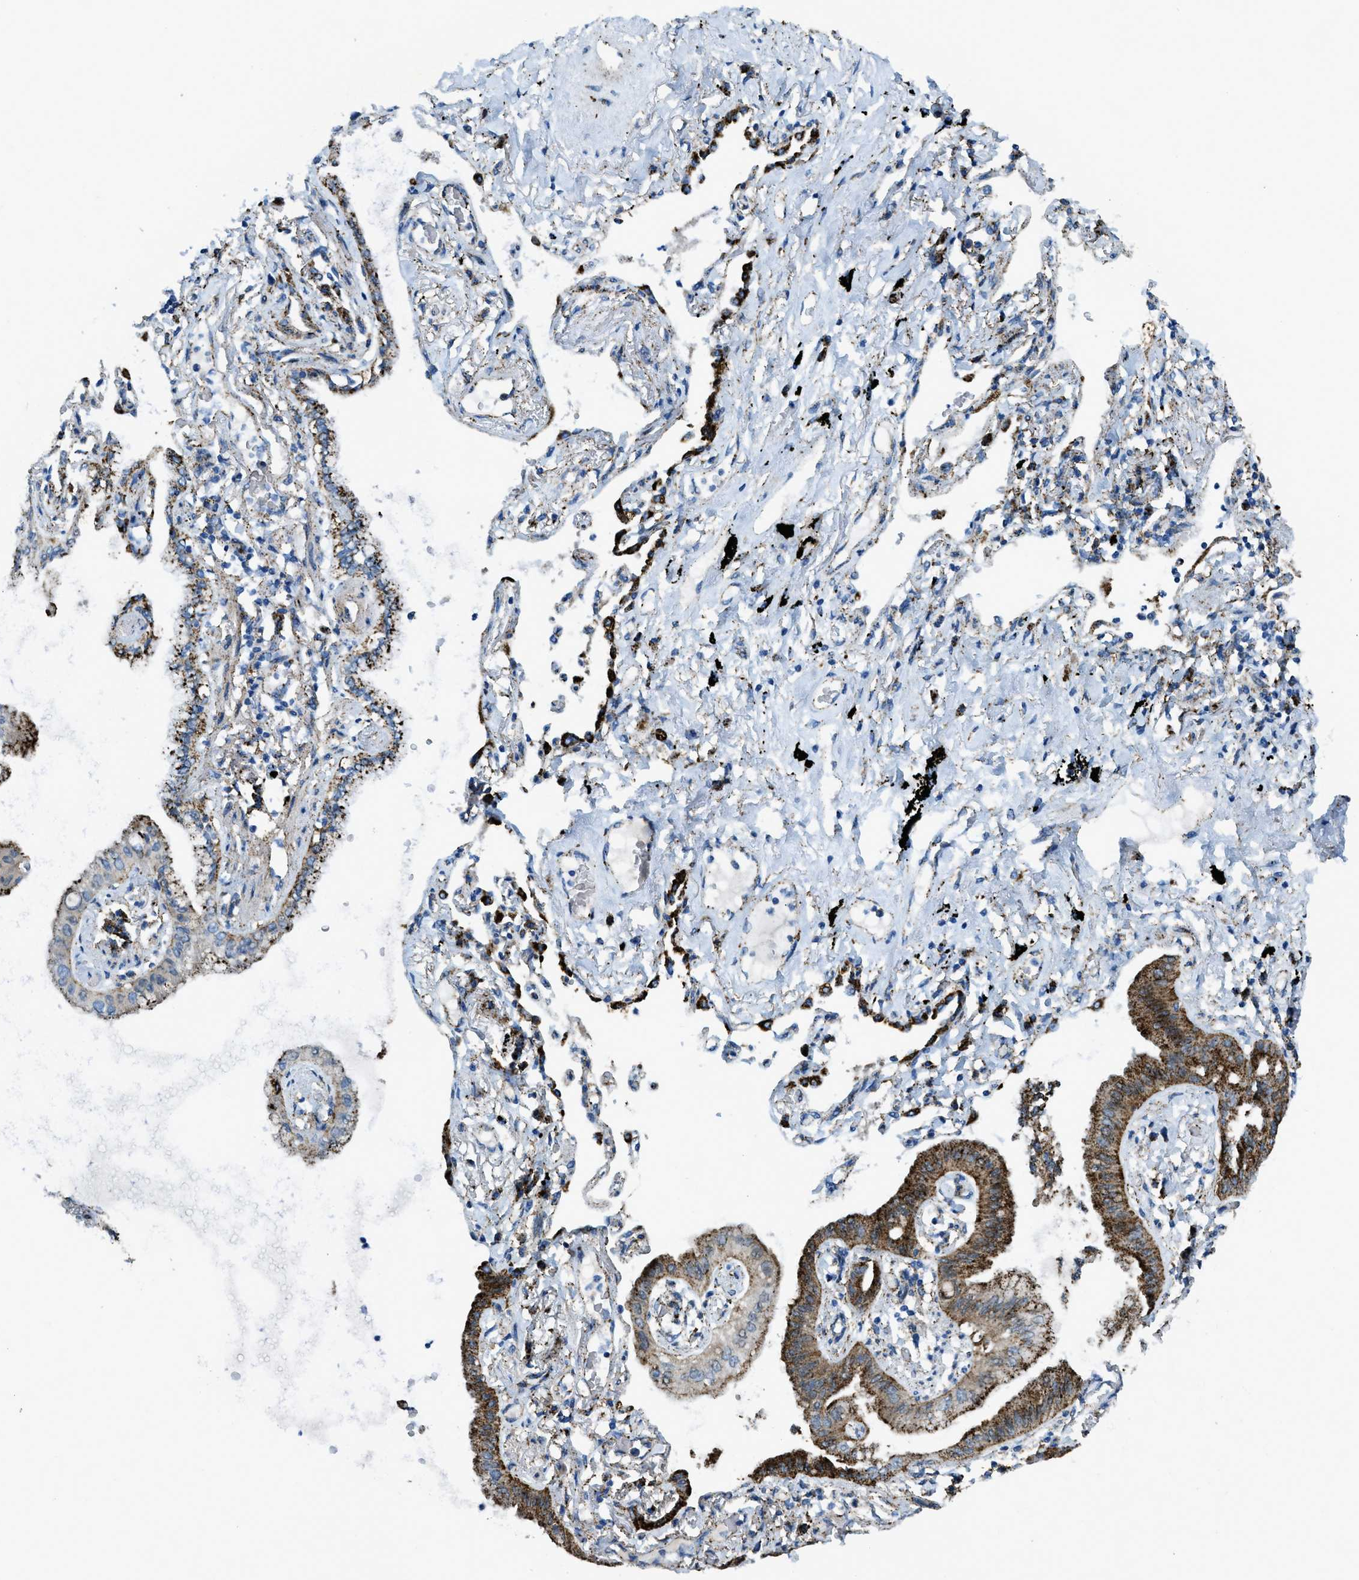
{"staining": {"intensity": "strong", "quantity": ">75%", "location": "cytoplasmic/membranous"}, "tissue": "lung cancer", "cell_type": "Tumor cells", "image_type": "cancer", "snomed": [{"axis": "morphology", "description": "Normal tissue, NOS"}, {"axis": "morphology", "description": "Adenocarcinoma, NOS"}, {"axis": "topography", "description": "Bronchus"}, {"axis": "topography", "description": "Lung"}], "caption": "A micrograph of lung cancer stained for a protein displays strong cytoplasmic/membranous brown staining in tumor cells.", "gene": "SCARB2", "patient": {"sex": "female", "age": 70}}